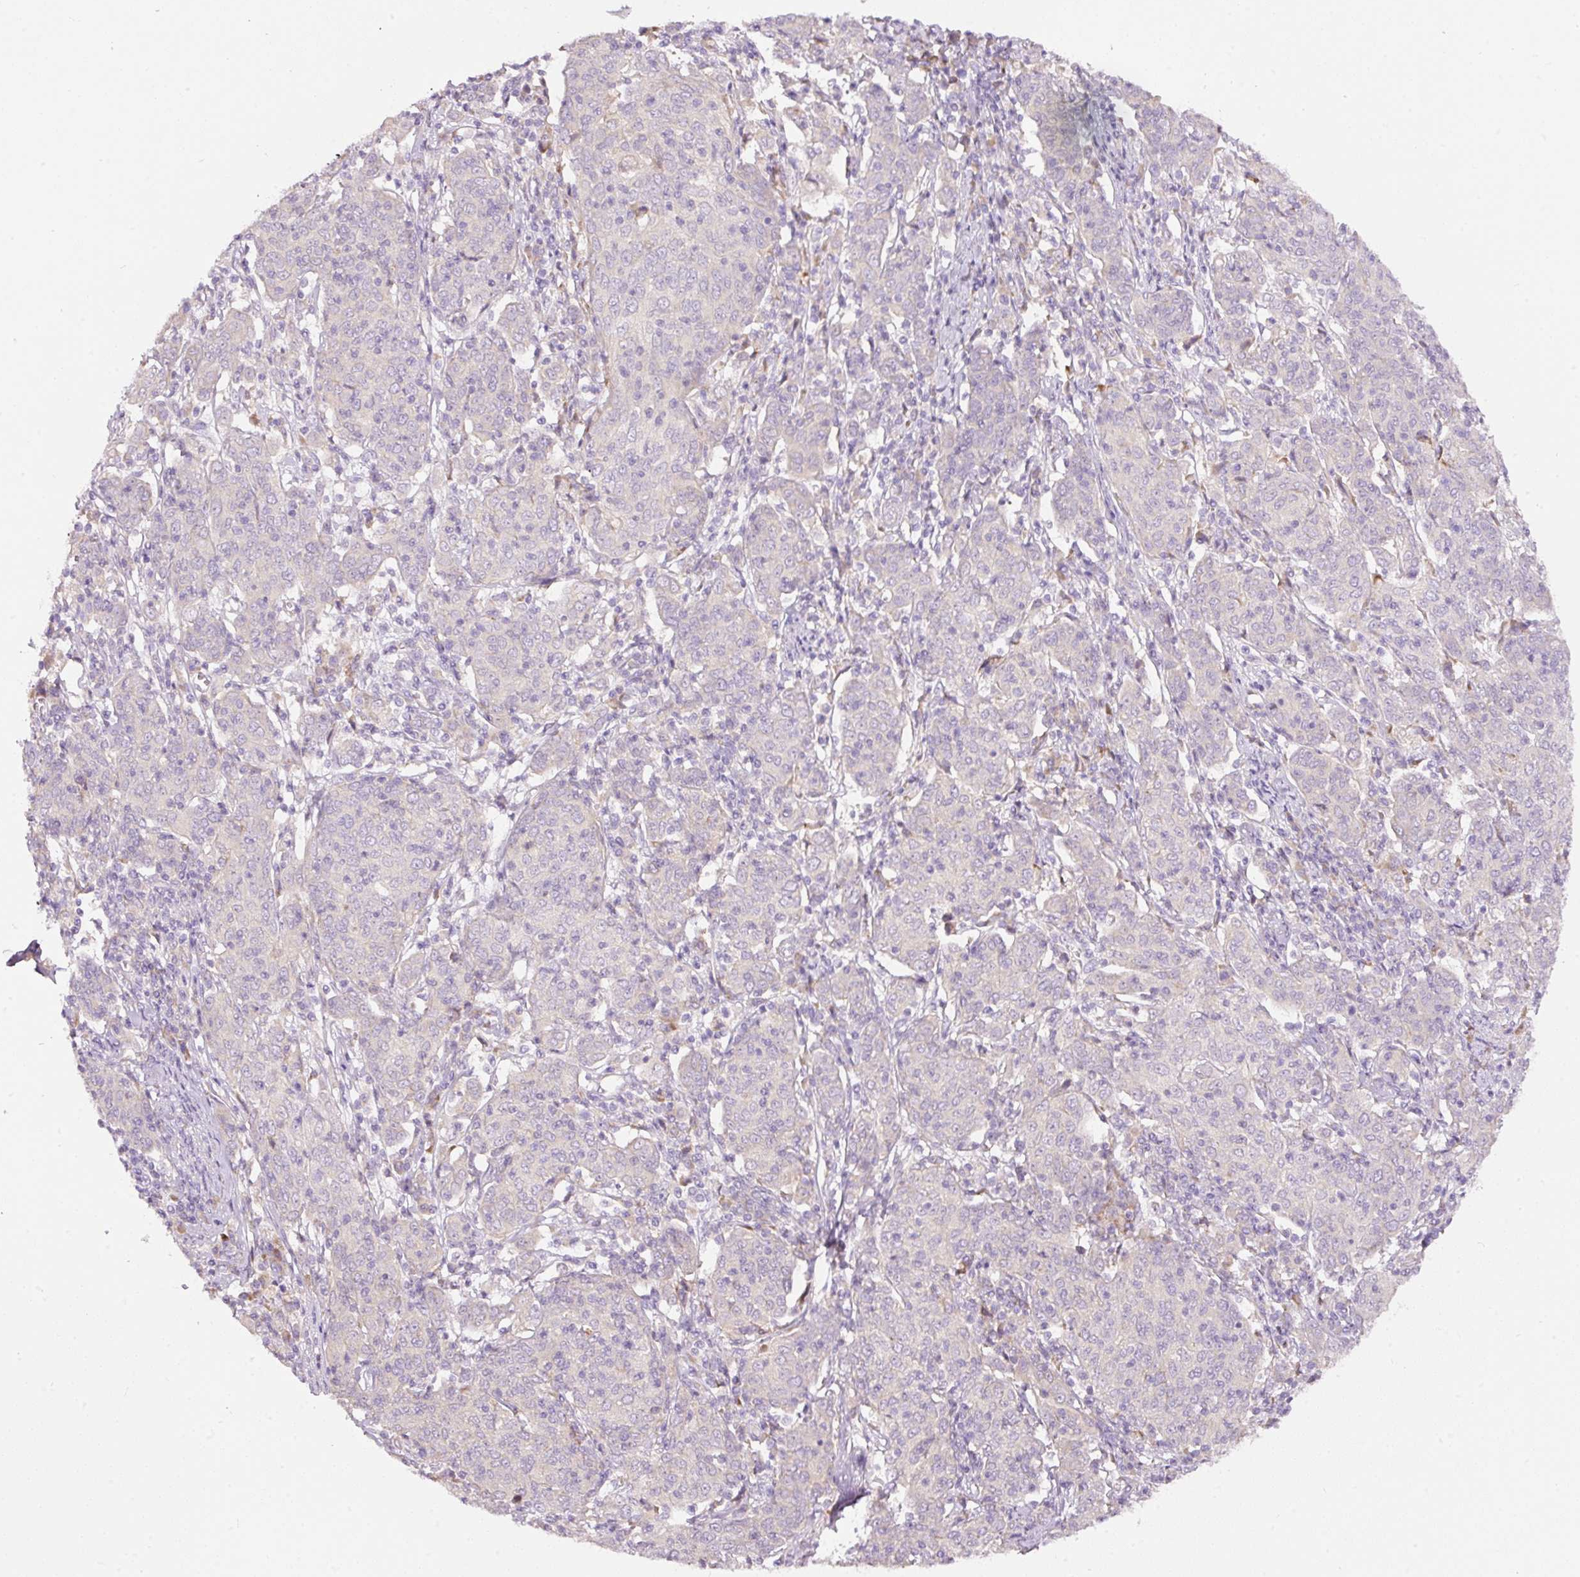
{"staining": {"intensity": "negative", "quantity": "none", "location": "none"}, "tissue": "cervical cancer", "cell_type": "Tumor cells", "image_type": "cancer", "snomed": [{"axis": "morphology", "description": "Squamous cell carcinoma, NOS"}, {"axis": "topography", "description": "Cervix"}], "caption": "The immunohistochemistry photomicrograph has no significant staining in tumor cells of cervical squamous cell carcinoma tissue.", "gene": "RSPO2", "patient": {"sex": "female", "age": 67}}